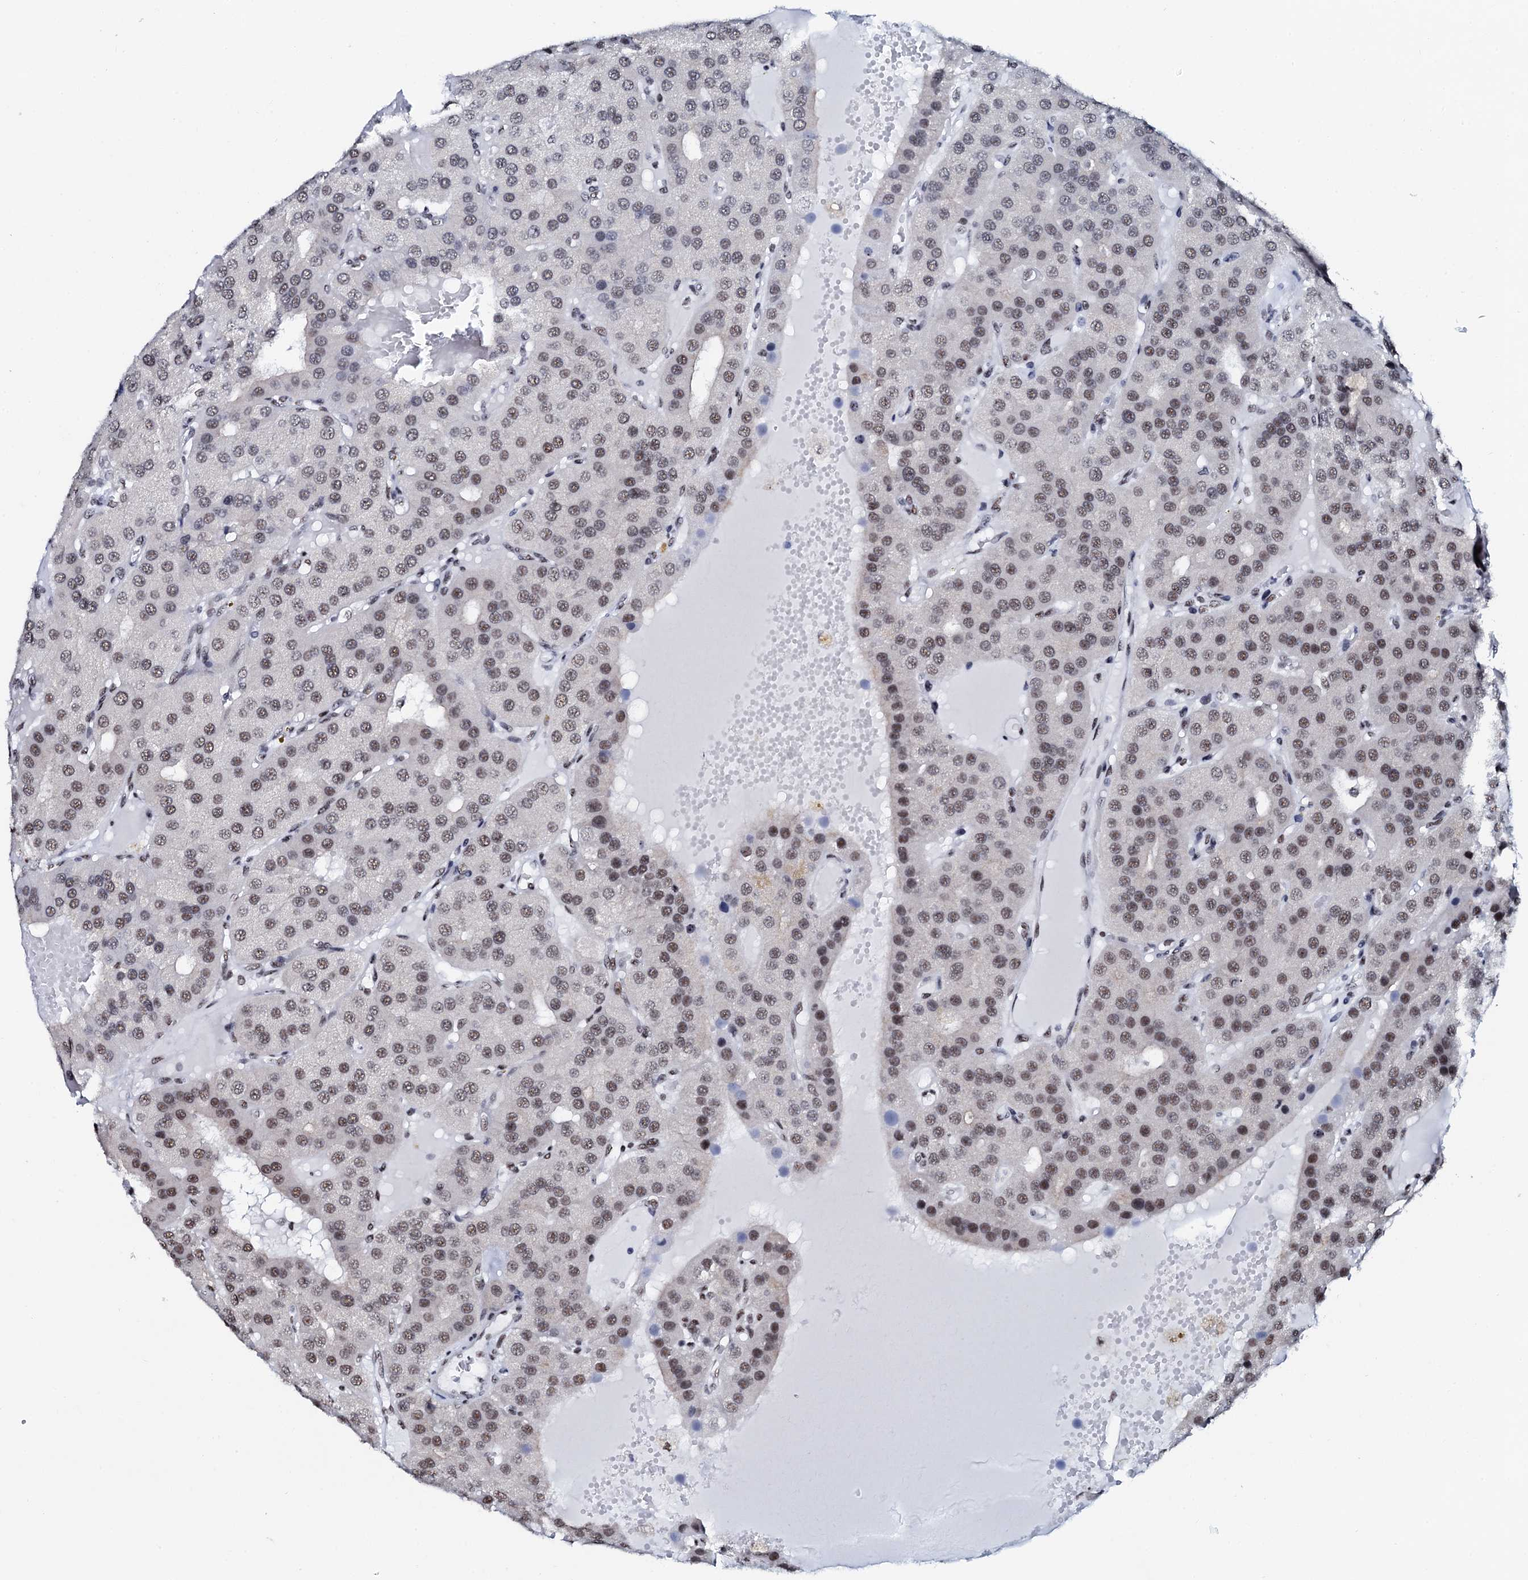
{"staining": {"intensity": "moderate", "quantity": ">75%", "location": "nuclear"}, "tissue": "parathyroid gland", "cell_type": "Glandular cells", "image_type": "normal", "snomed": [{"axis": "morphology", "description": "Normal tissue, NOS"}, {"axis": "morphology", "description": "Adenoma, NOS"}, {"axis": "topography", "description": "Parathyroid gland"}], "caption": "This is a histology image of immunohistochemistry staining of unremarkable parathyroid gland, which shows moderate positivity in the nuclear of glandular cells.", "gene": "NKAPD1", "patient": {"sex": "female", "age": 86}}